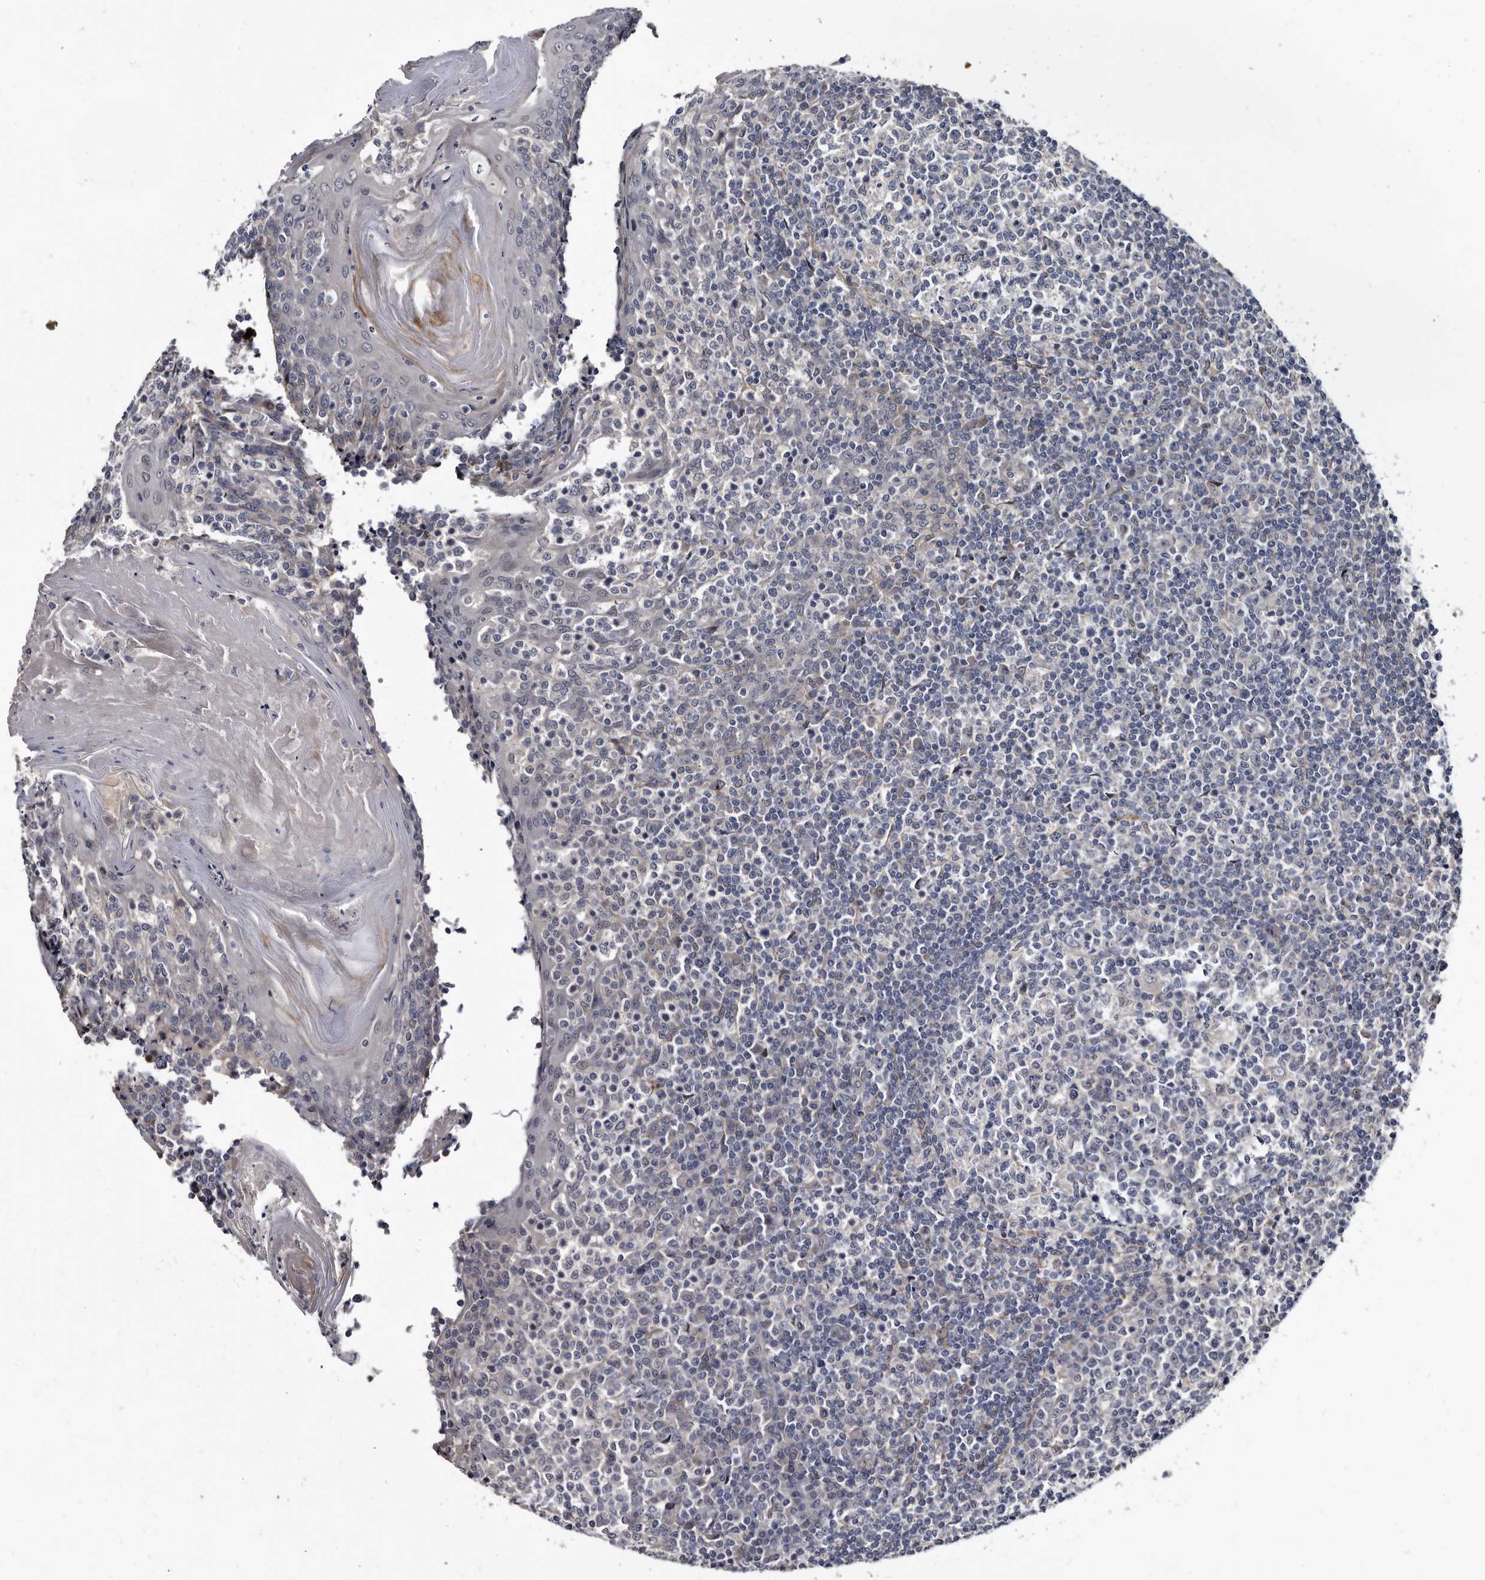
{"staining": {"intensity": "negative", "quantity": "none", "location": "none"}, "tissue": "tonsil", "cell_type": "Germinal center cells", "image_type": "normal", "snomed": [{"axis": "morphology", "description": "Normal tissue, NOS"}, {"axis": "topography", "description": "Tonsil"}], "caption": "Tonsil stained for a protein using immunohistochemistry (IHC) demonstrates no staining germinal center cells.", "gene": "PROM1", "patient": {"sex": "female", "age": 19}}